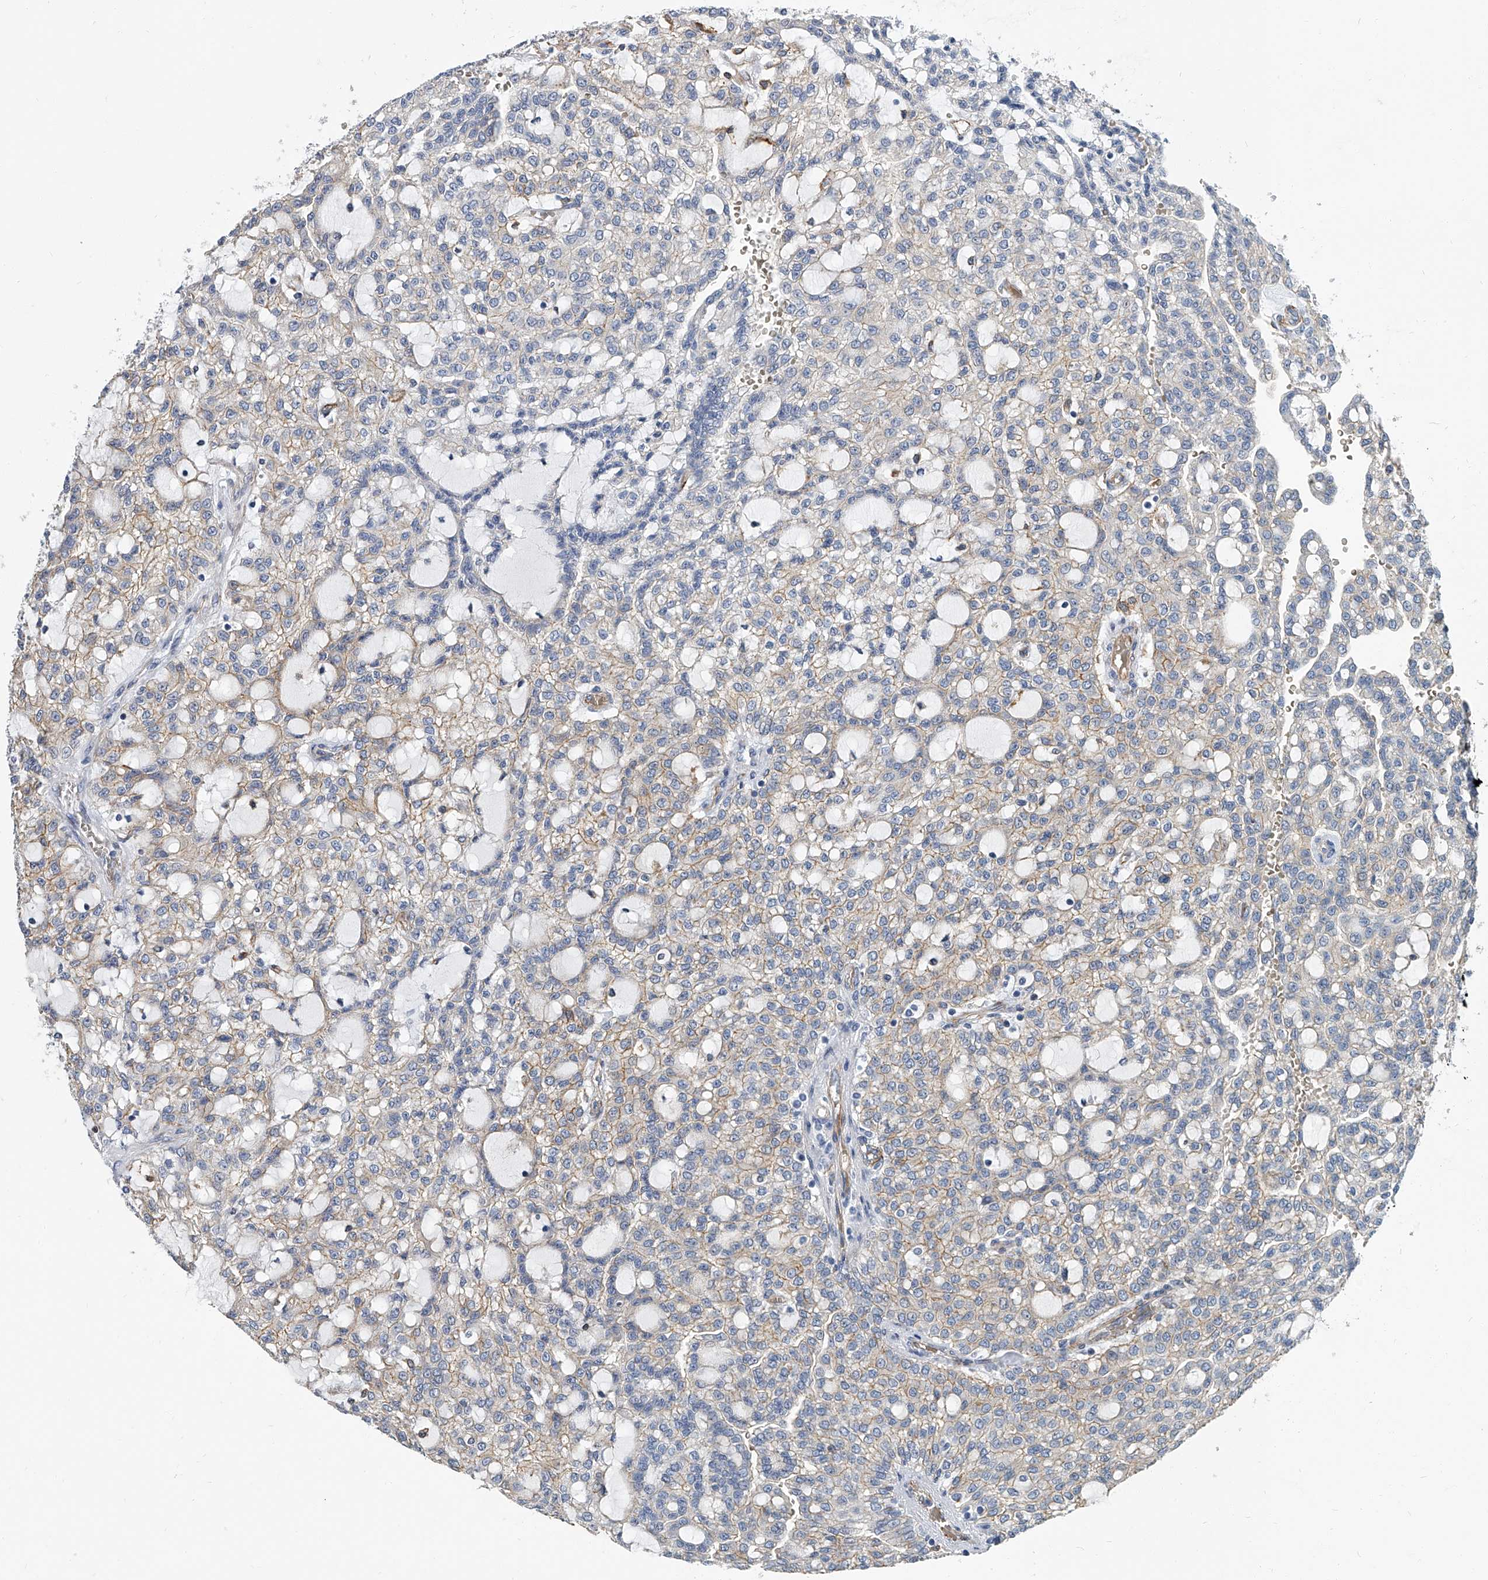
{"staining": {"intensity": "weak", "quantity": "25%-75%", "location": "cytoplasmic/membranous"}, "tissue": "renal cancer", "cell_type": "Tumor cells", "image_type": "cancer", "snomed": [{"axis": "morphology", "description": "Adenocarcinoma, NOS"}, {"axis": "topography", "description": "Kidney"}], "caption": "Brown immunohistochemical staining in human renal cancer shows weak cytoplasmic/membranous expression in approximately 25%-75% of tumor cells.", "gene": "KIRREL1", "patient": {"sex": "male", "age": 63}}